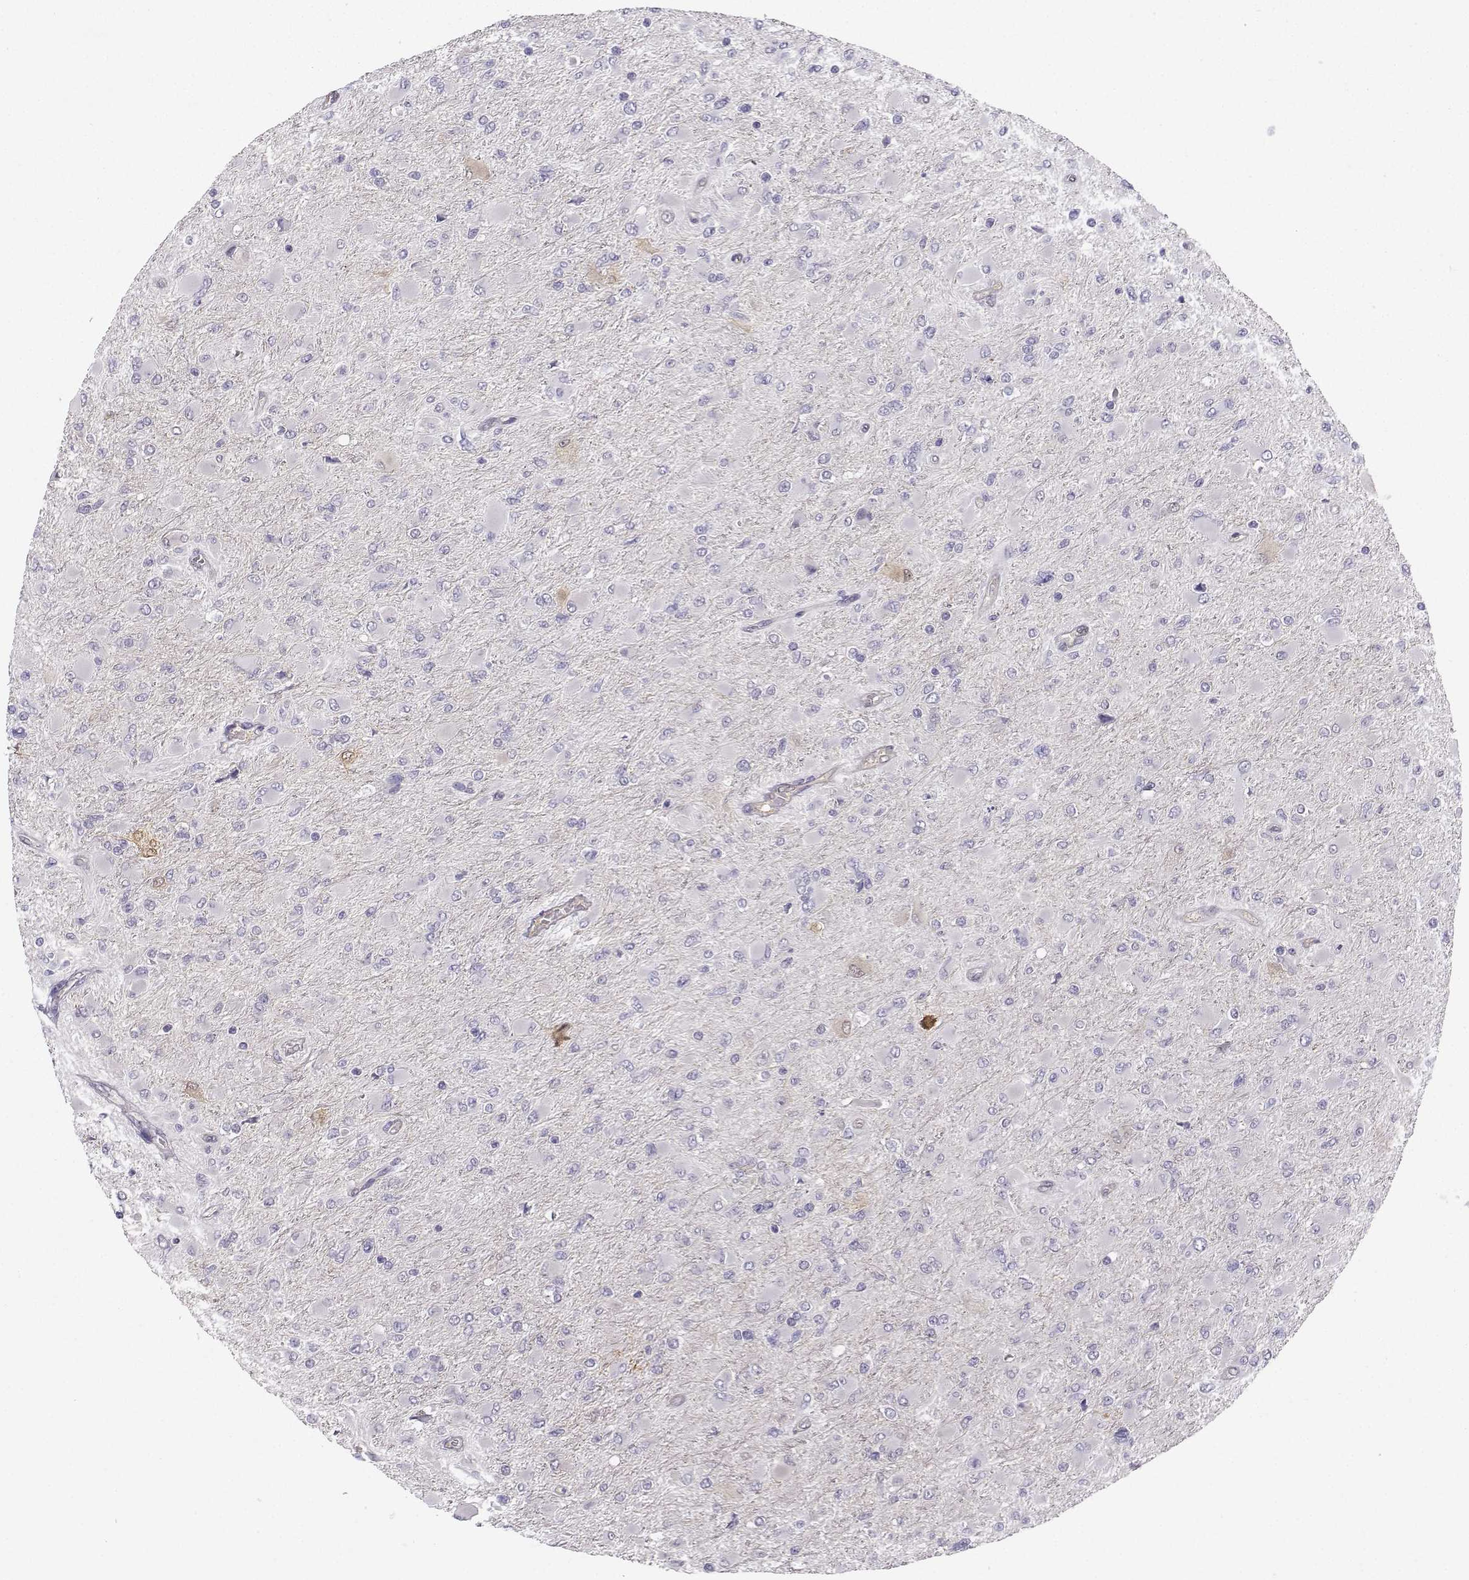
{"staining": {"intensity": "negative", "quantity": "none", "location": "none"}, "tissue": "glioma", "cell_type": "Tumor cells", "image_type": "cancer", "snomed": [{"axis": "morphology", "description": "Glioma, malignant, High grade"}, {"axis": "topography", "description": "Cerebral cortex"}], "caption": "This is a micrograph of IHC staining of malignant glioma (high-grade), which shows no expression in tumor cells.", "gene": "NQO1", "patient": {"sex": "female", "age": 36}}